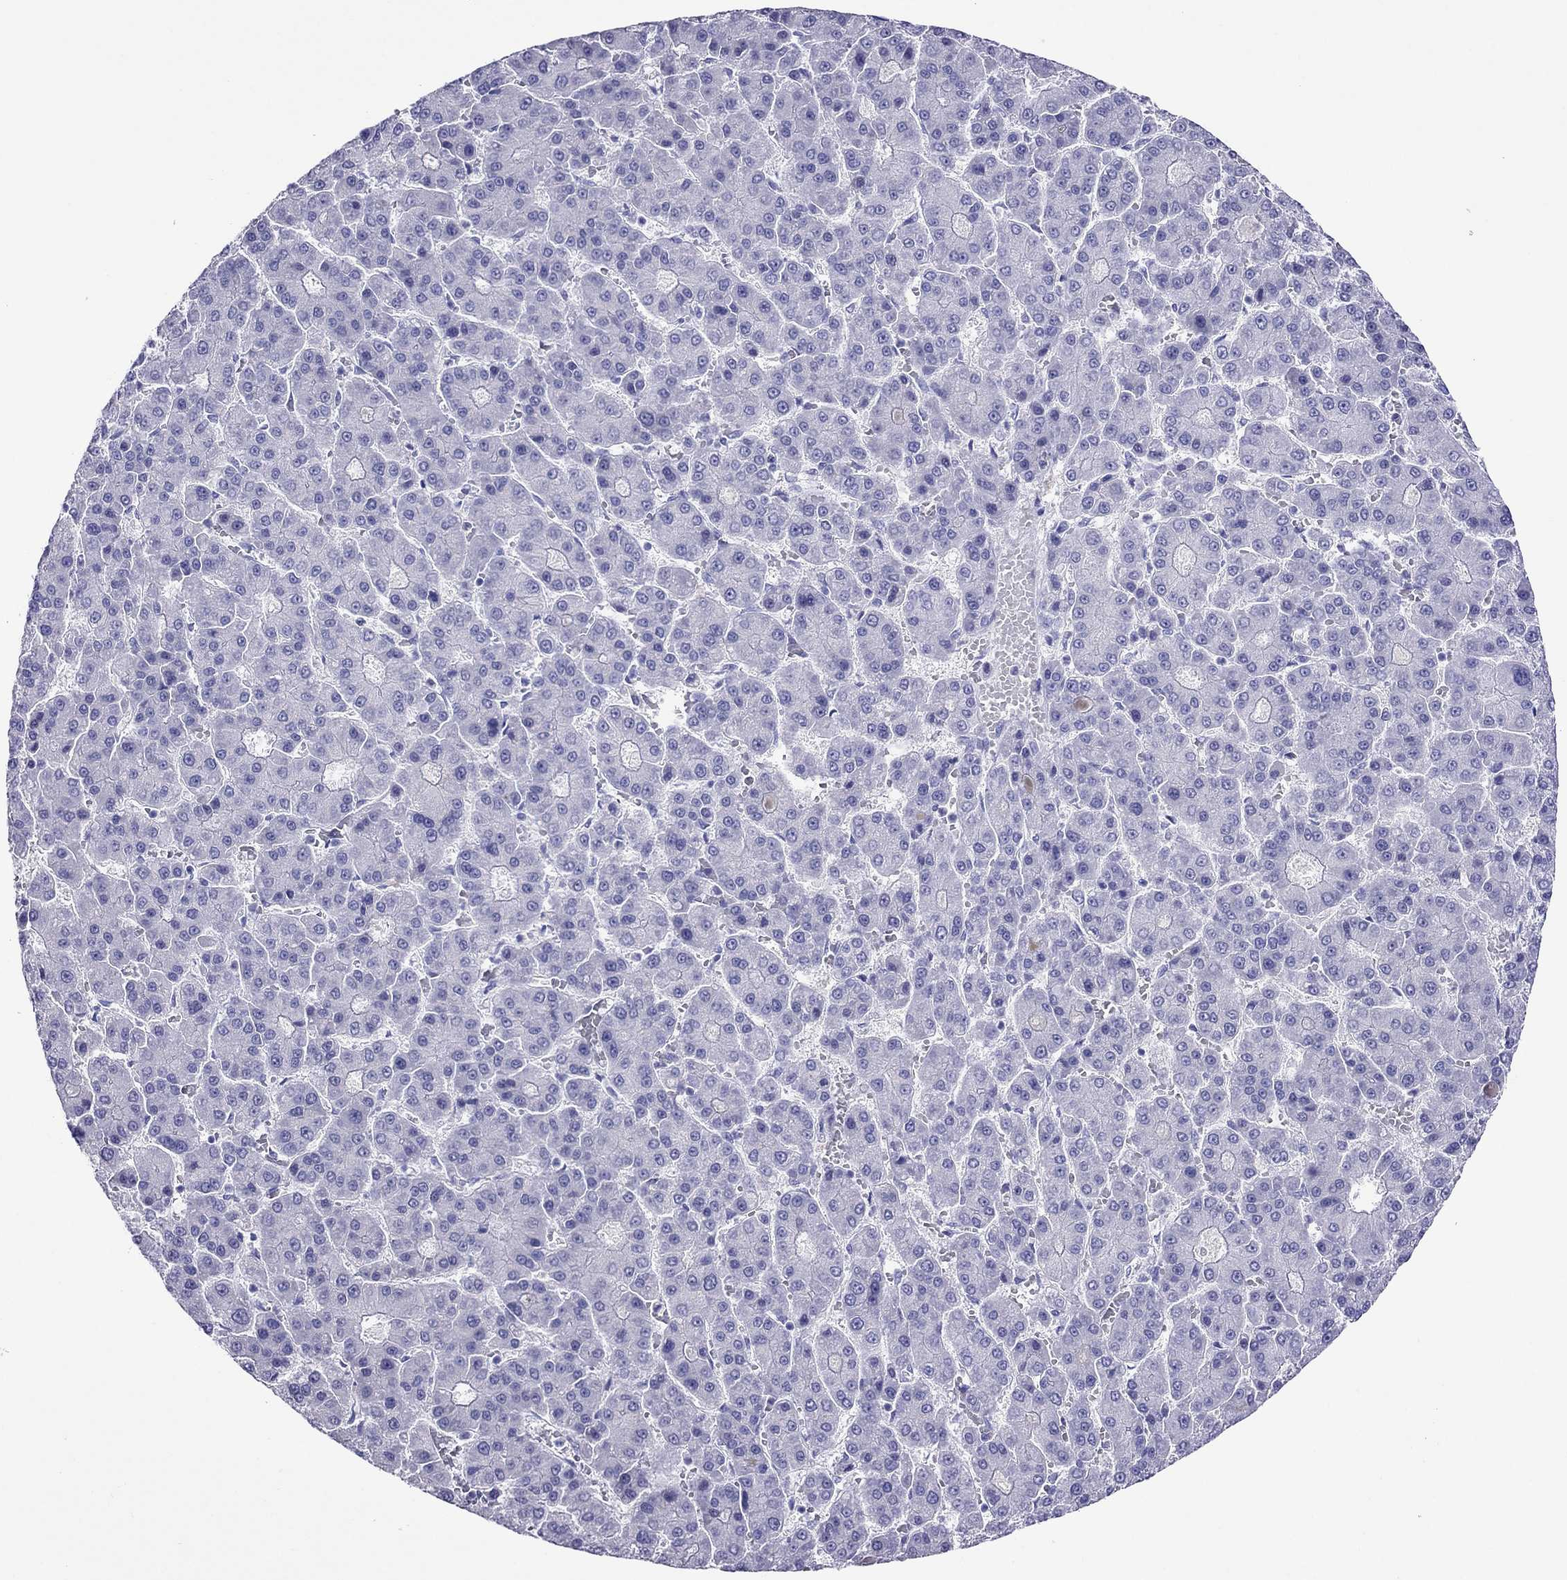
{"staining": {"intensity": "negative", "quantity": "none", "location": "none"}, "tissue": "liver cancer", "cell_type": "Tumor cells", "image_type": "cancer", "snomed": [{"axis": "morphology", "description": "Carcinoma, Hepatocellular, NOS"}, {"axis": "topography", "description": "Liver"}], "caption": "A high-resolution image shows IHC staining of liver cancer (hepatocellular carcinoma), which displays no significant staining in tumor cells.", "gene": "PCDHA6", "patient": {"sex": "male", "age": 70}}